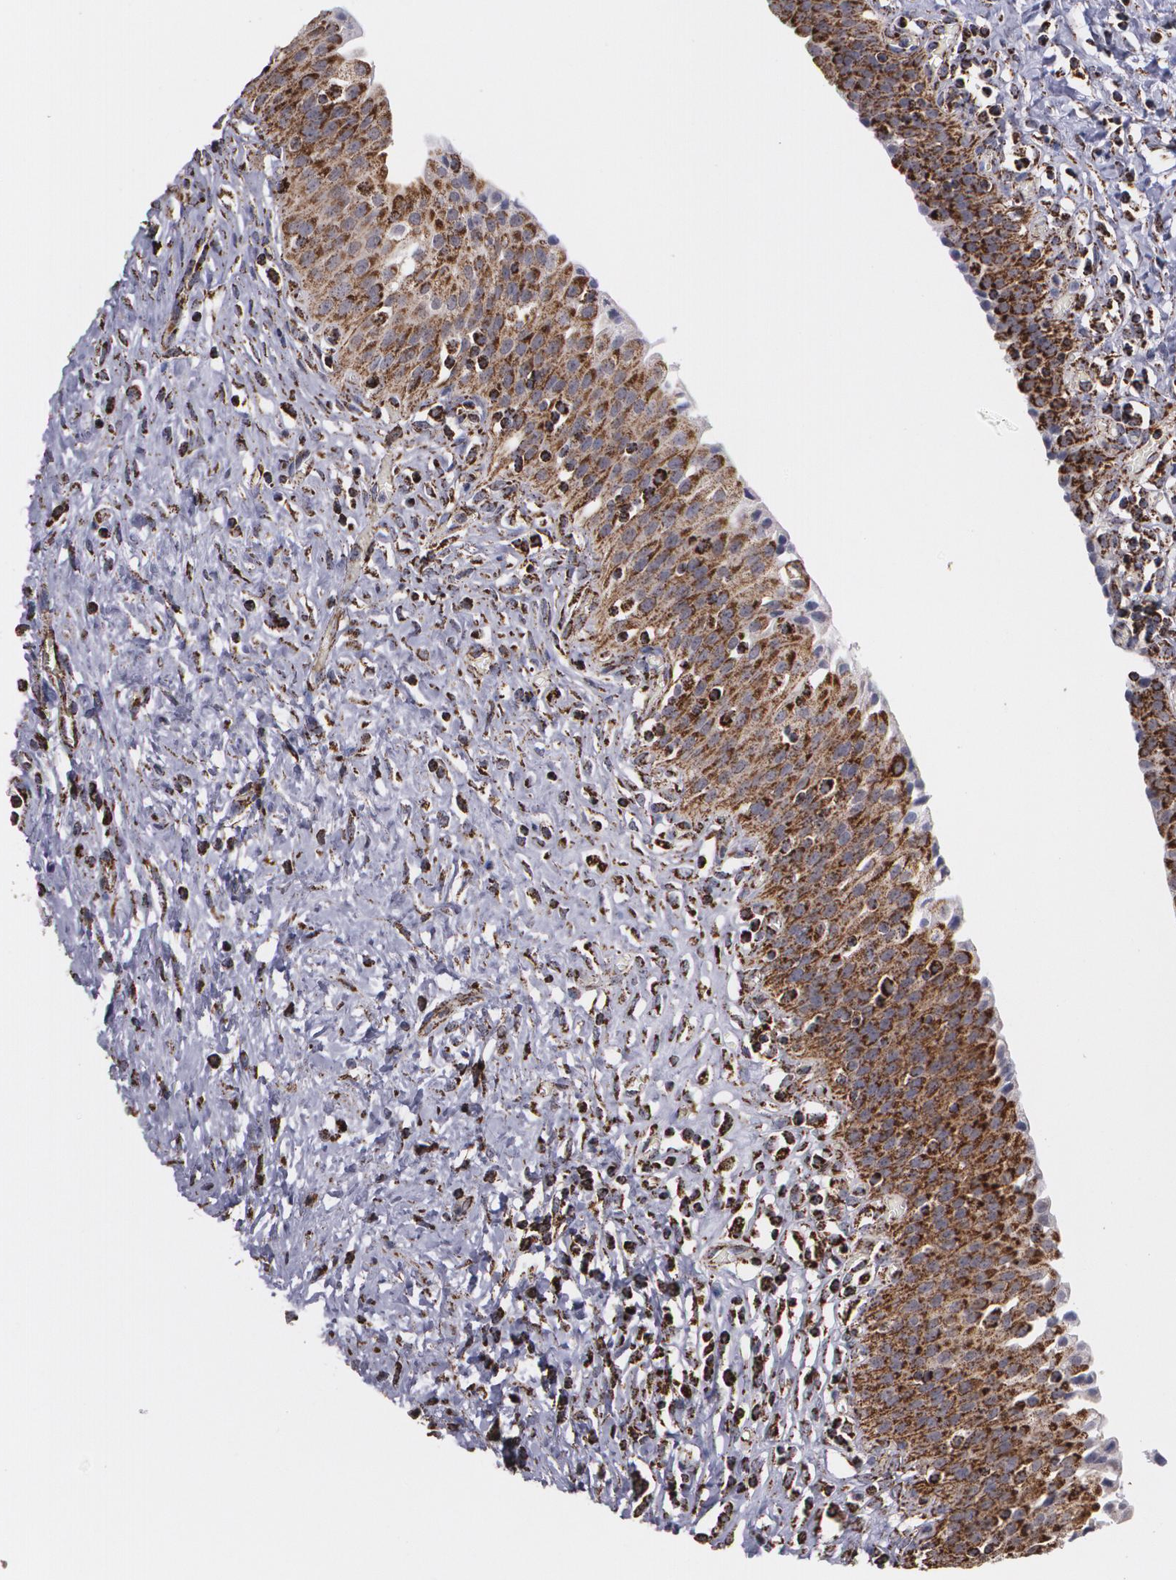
{"staining": {"intensity": "moderate", "quantity": ">75%", "location": "cytoplasmic/membranous"}, "tissue": "urinary bladder", "cell_type": "Urothelial cells", "image_type": "normal", "snomed": [{"axis": "morphology", "description": "Normal tissue, NOS"}, {"axis": "topography", "description": "Urinary bladder"}], "caption": "Protein expression analysis of unremarkable human urinary bladder reveals moderate cytoplasmic/membranous positivity in approximately >75% of urothelial cells.", "gene": "HSPD1", "patient": {"sex": "male", "age": 51}}